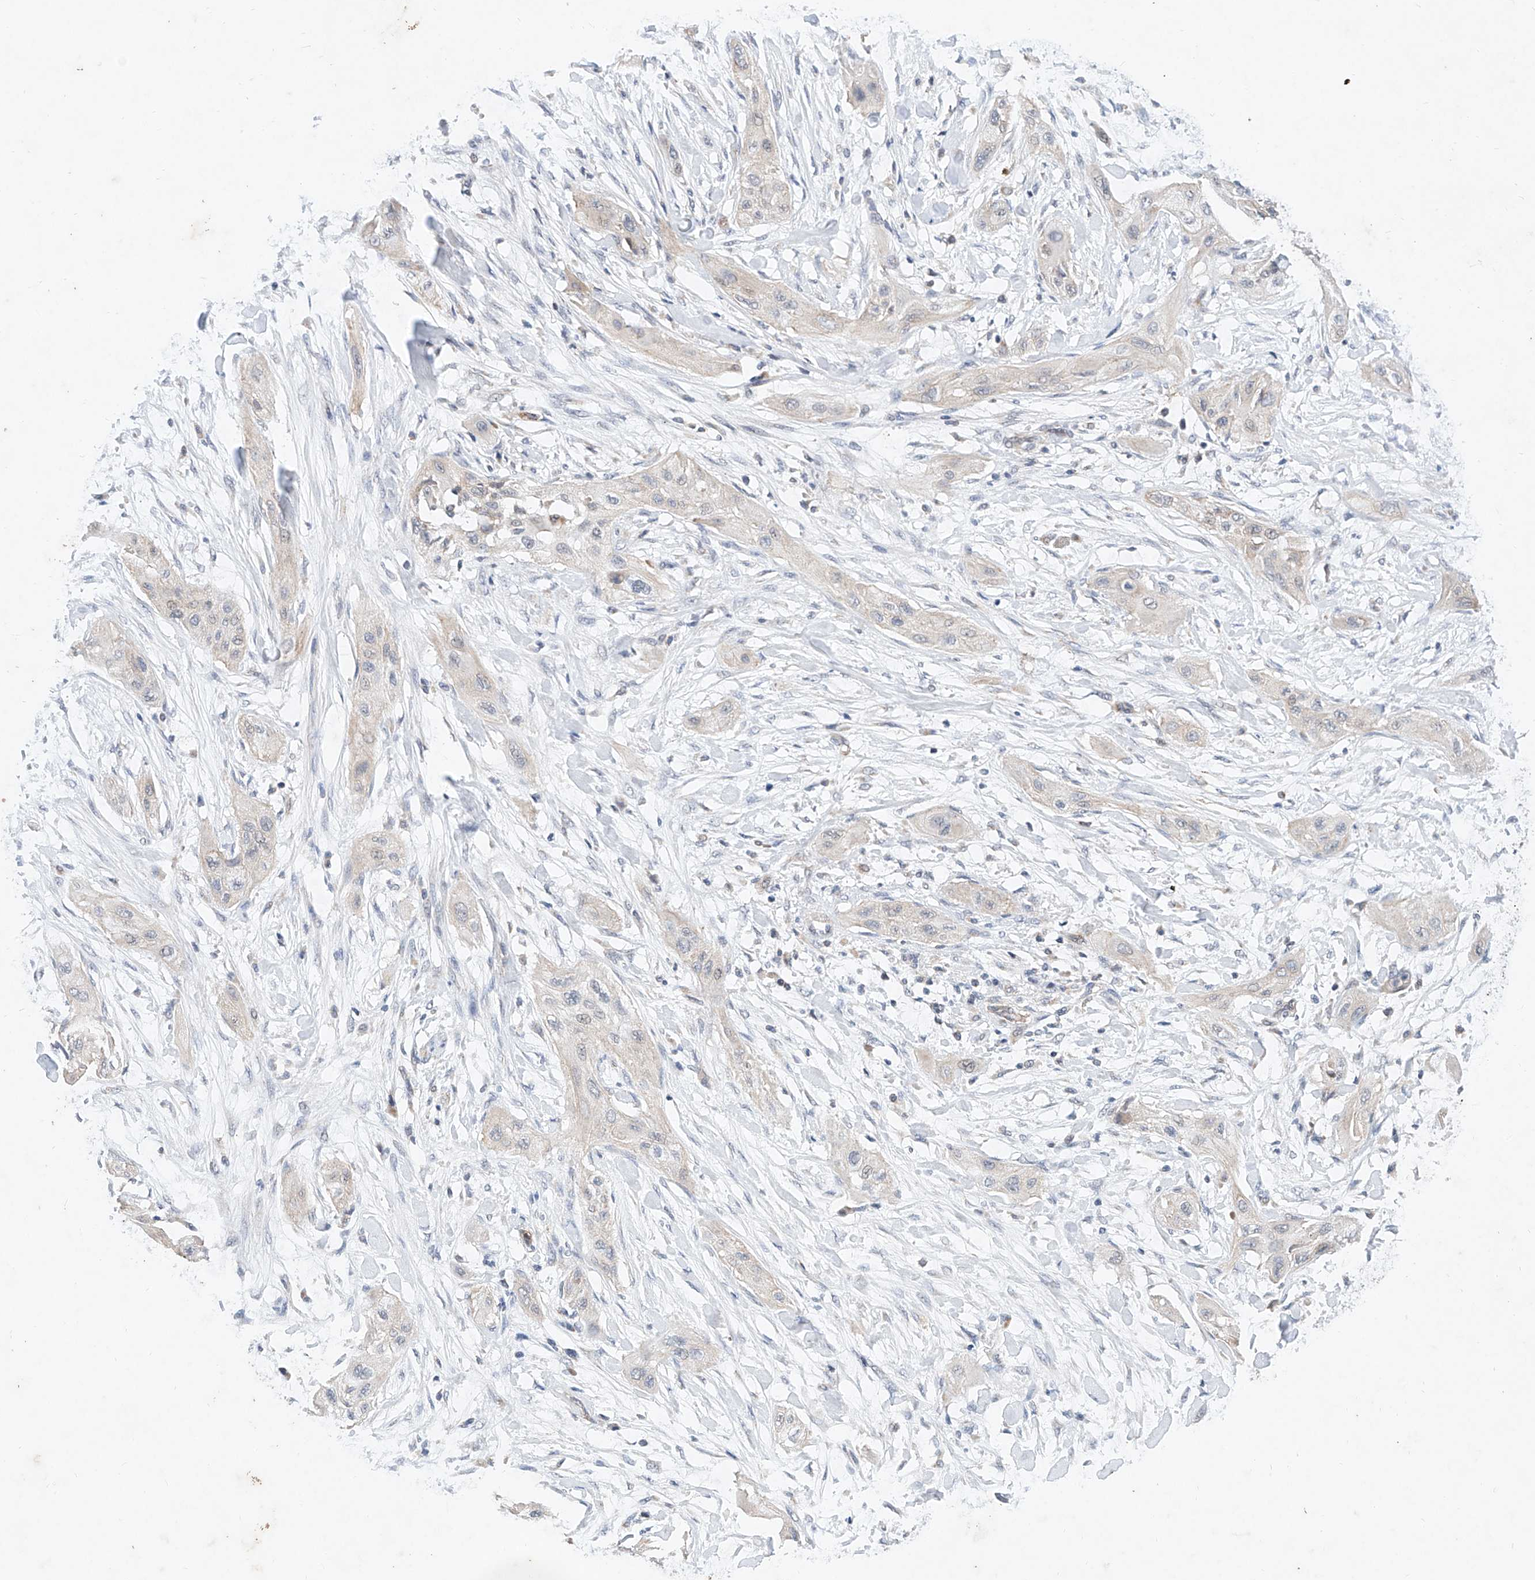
{"staining": {"intensity": "negative", "quantity": "none", "location": "none"}, "tissue": "lung cancer", "cell_type": "Tumor cells", "image_type": "cancer", "snomed": [{"axis": "morphology", "description": "Squamous cell carcinoma, NOS"}, {"axis": "topography", "description": "Lung"}], "caption": "An immunohistochemistry (IHC) micrograph of lung cancer (squamous cell carcinoma) is shown. There is no staining in tumor cells of lung cancer (squamous cell carcinoma).", "gene": "FASTK", "patient": {"sex": "female", "age": 47}}